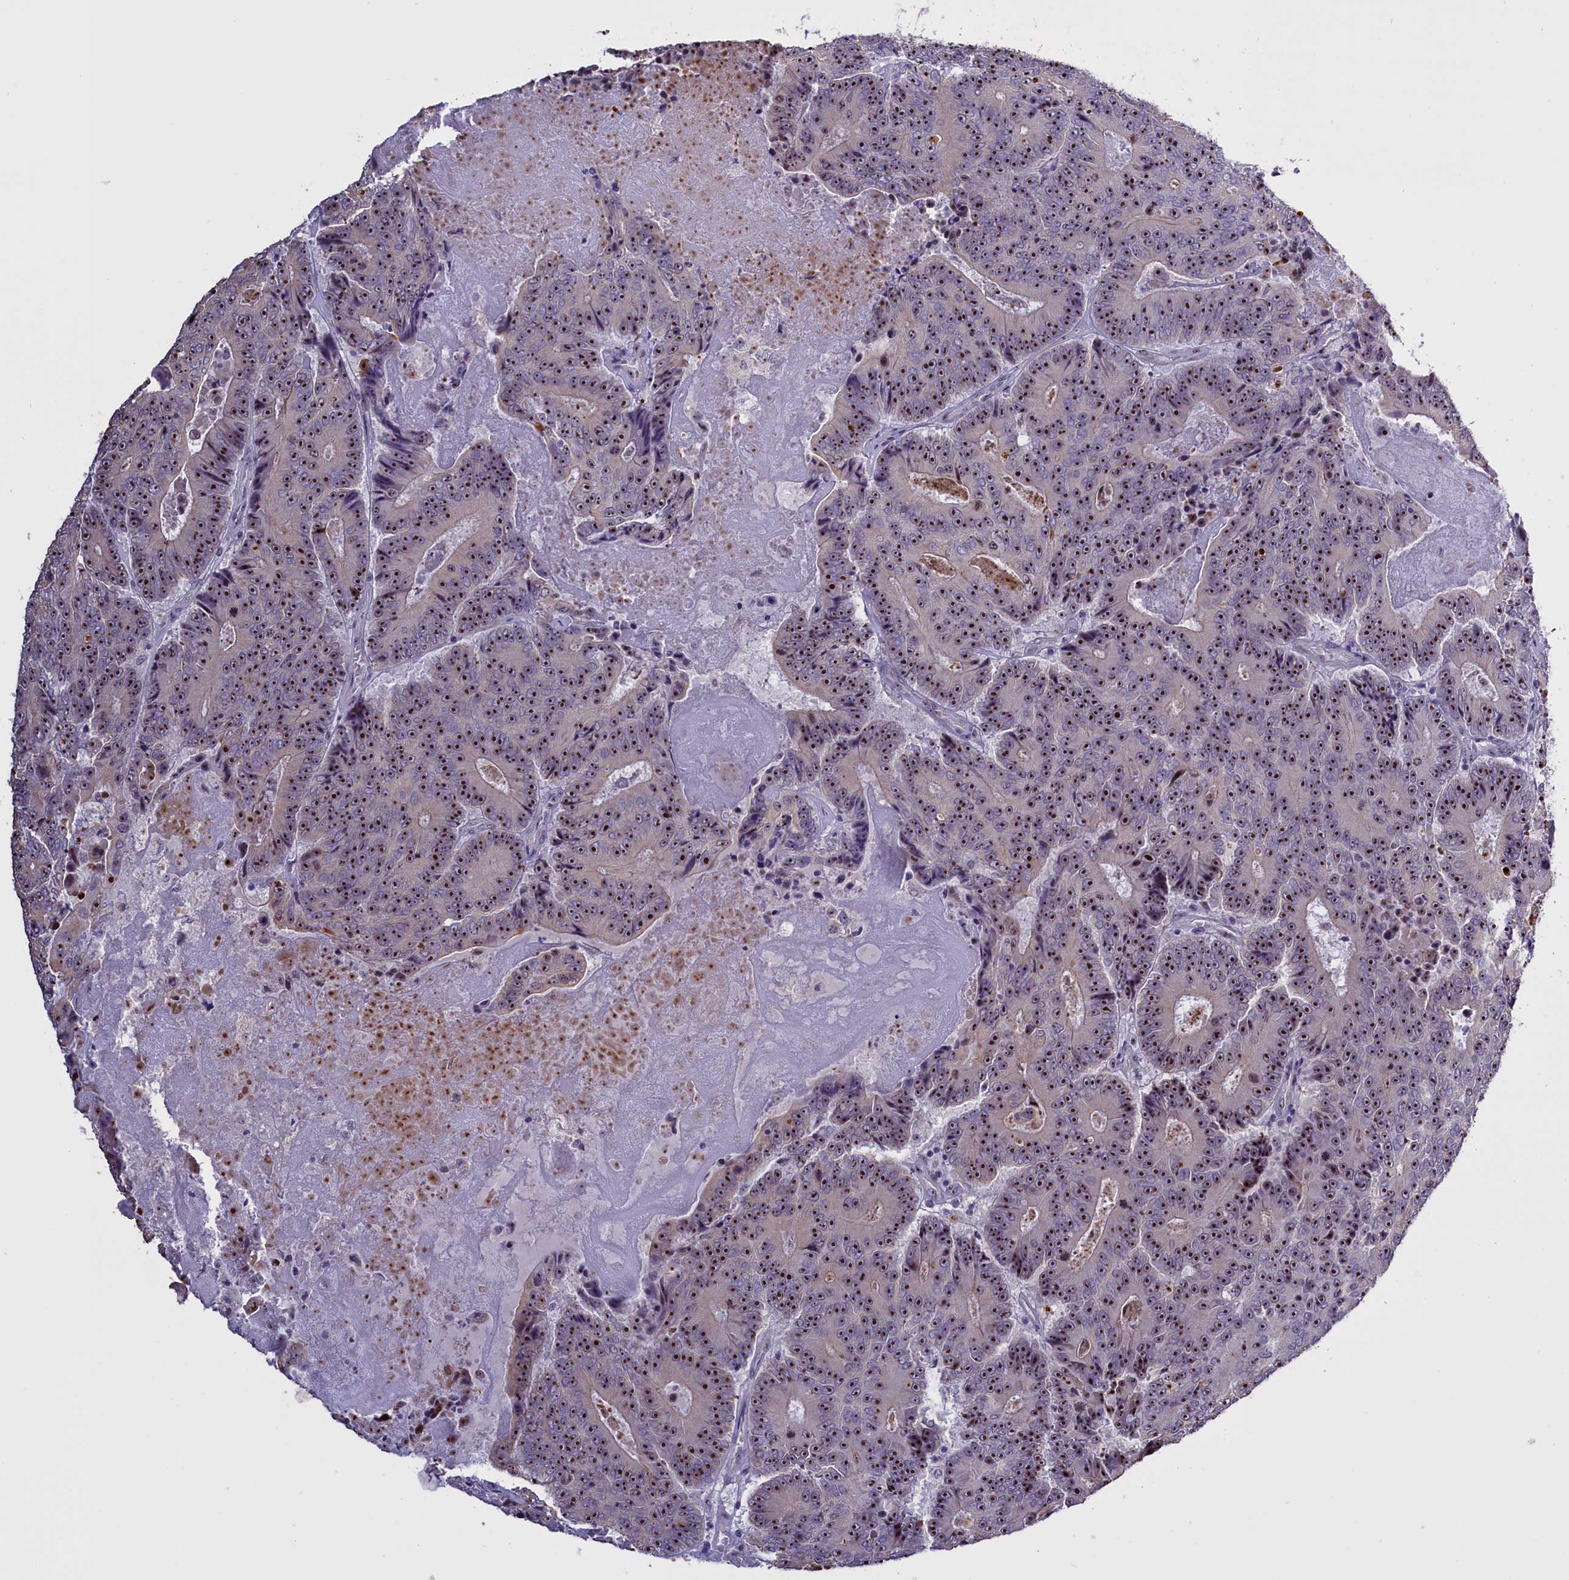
{"staining": {"intensity": "strong", "quantity": ">75%", "location": "nuclear"}, "tissue": "colorectal cancer", "cell_type": "Tumor cells", "image_type": "cancer", "snomed": [{"axis": "morphology", "description": "Adenocarcinoma, NOS"}, {"axis": "topography", "description": "Colon"}], "caption": "Brown immunohistochemical staining in human colorectal cancer reveals strong nuclear positivity in approximately >75% of tumor cells.", "gene": "TBL3", "patient": {"sex": "male", "age": 83}}